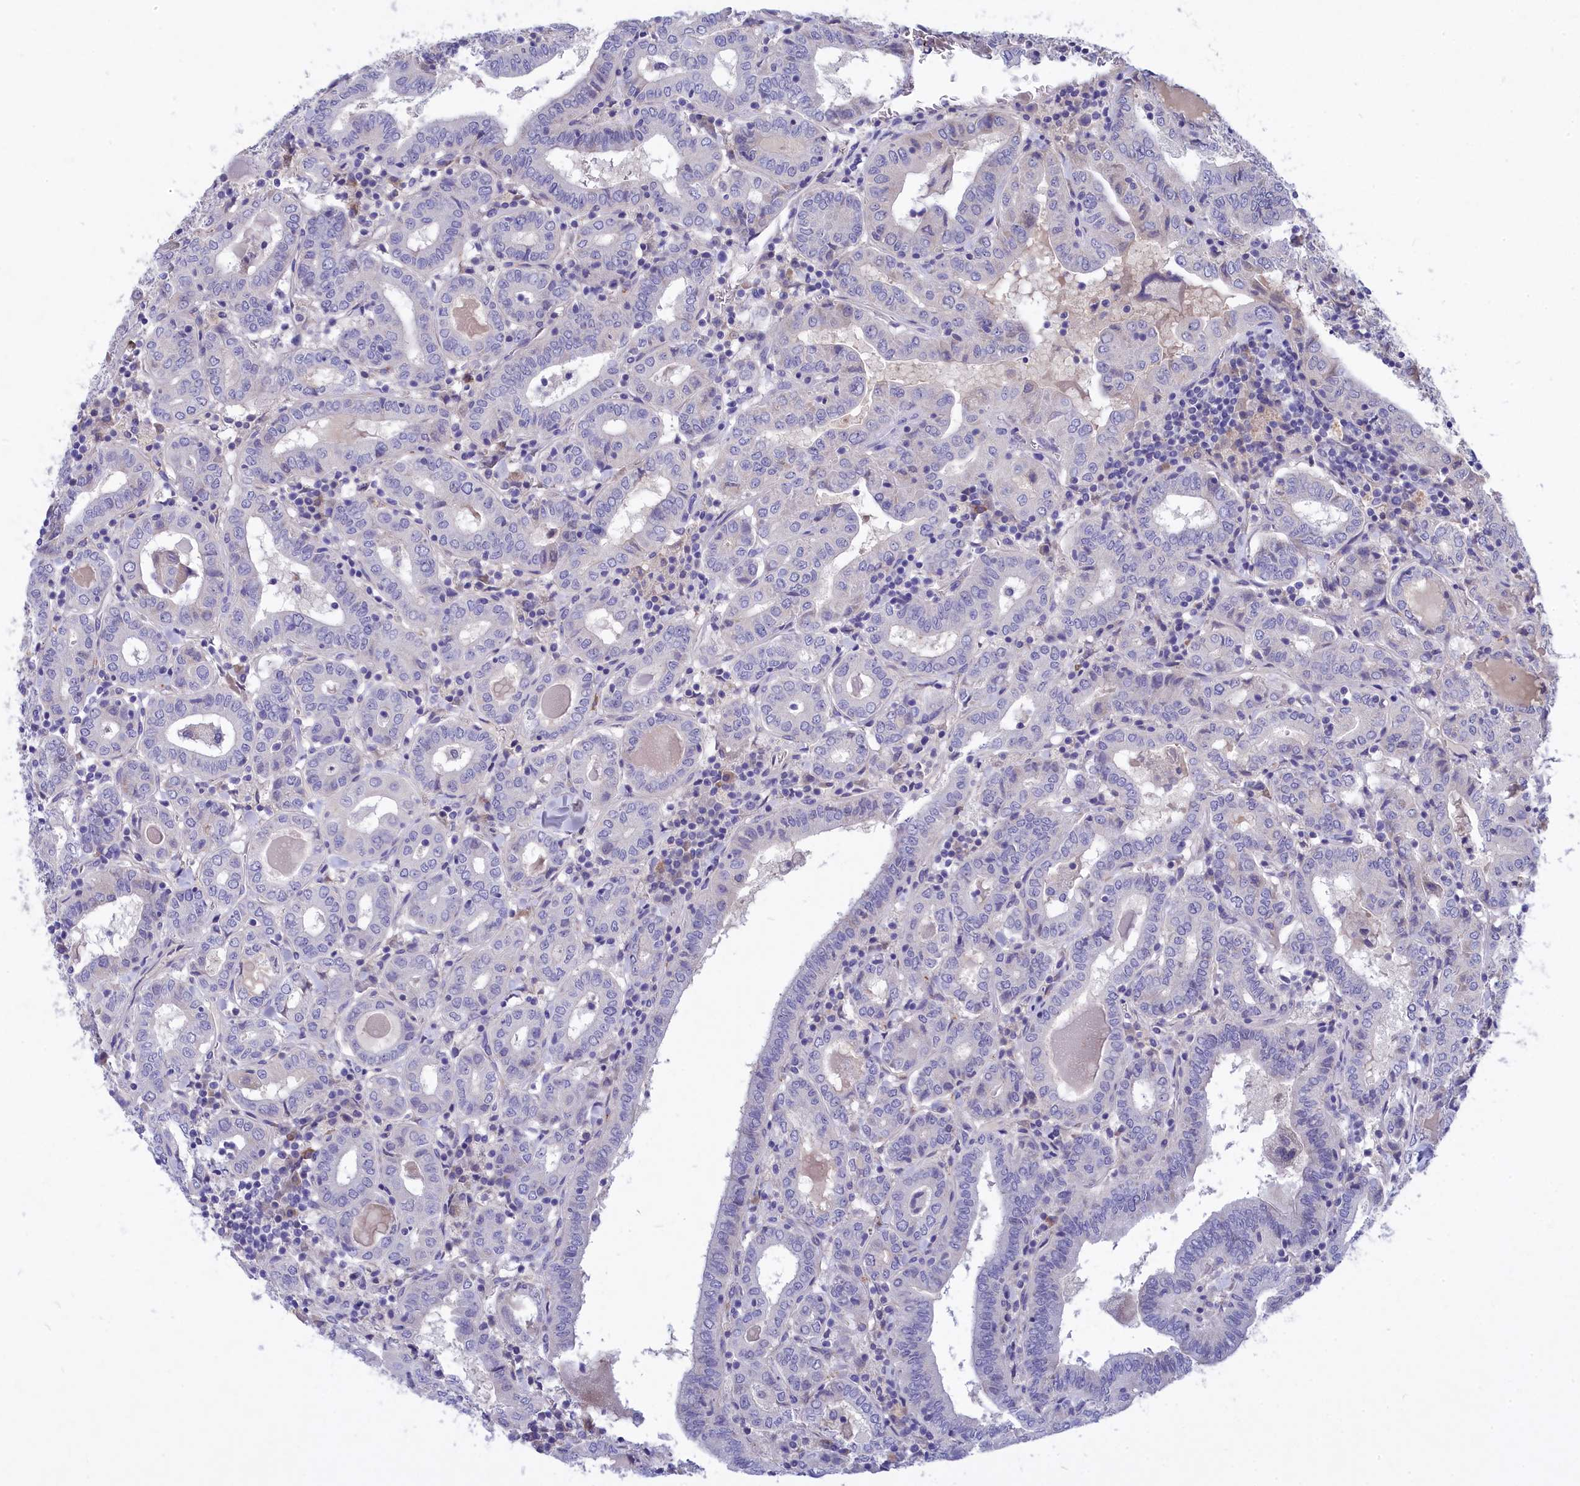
{"staining": {"intensity": "negative", "quantity": "none", "location": "none"}, "tissue": "thyroid cancer", "cell_type": "Tumor cells", "image_type": "cancer", "snomed": [{"axis": "morphology", "description": "Papillary adenocarcinoma, NOS"}, {"axis": "topography", "description": "Thyroid gland"}], "caption": "An image of human papillary adenocarcinoma (thyroid) is negative for staining in tumor cells.", "gene": "DEFB119", "patient": {"sex": "female", "age": 72}}